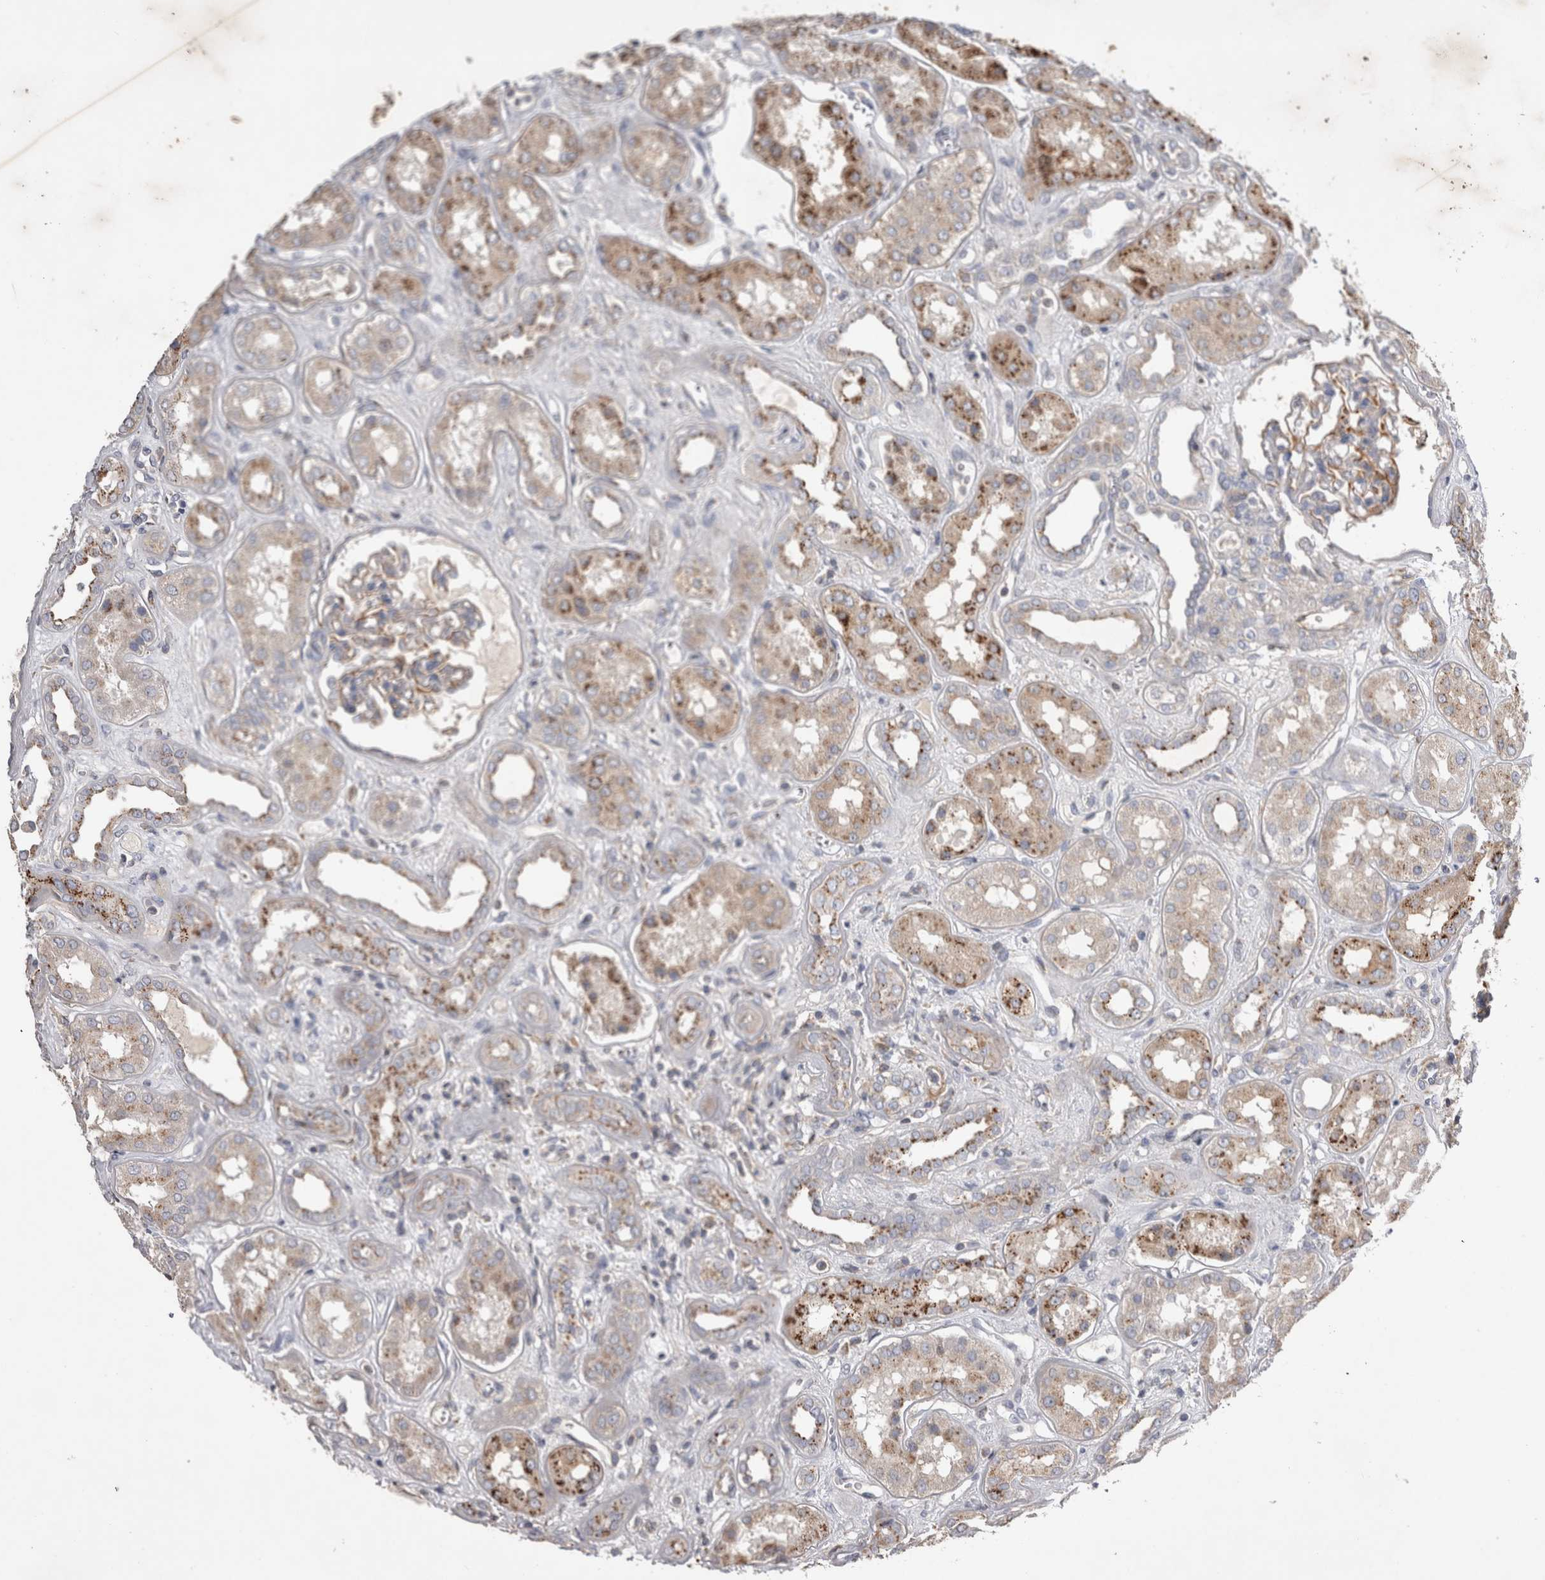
{"staining": {"intensity": "weak", "quantity": "<25%", "location": "cytoplasmic/membranous"}, "tissue": "kidney", "cell_type": "Cells in glomeruli", "image_type": "normal", "snomed": [{"axis": "morphology", "description": "Normal tissue, NOS"}, {"axis": "topography", "description": "Kidney"}], "caption": "Immunohistochemistry (IHC) histopathology image of normal kidney: kidney stained with DAB (3,3'-diaminobenzidine) exhibits no significant protein staining in cells in glomeruli. Brightfield microscopy of IHC stained with DAB (brown) and hematoxylin (blue), captured at high magnification.", "gene": "STRADB", "patient": {"sex": "male", "age": 59}}